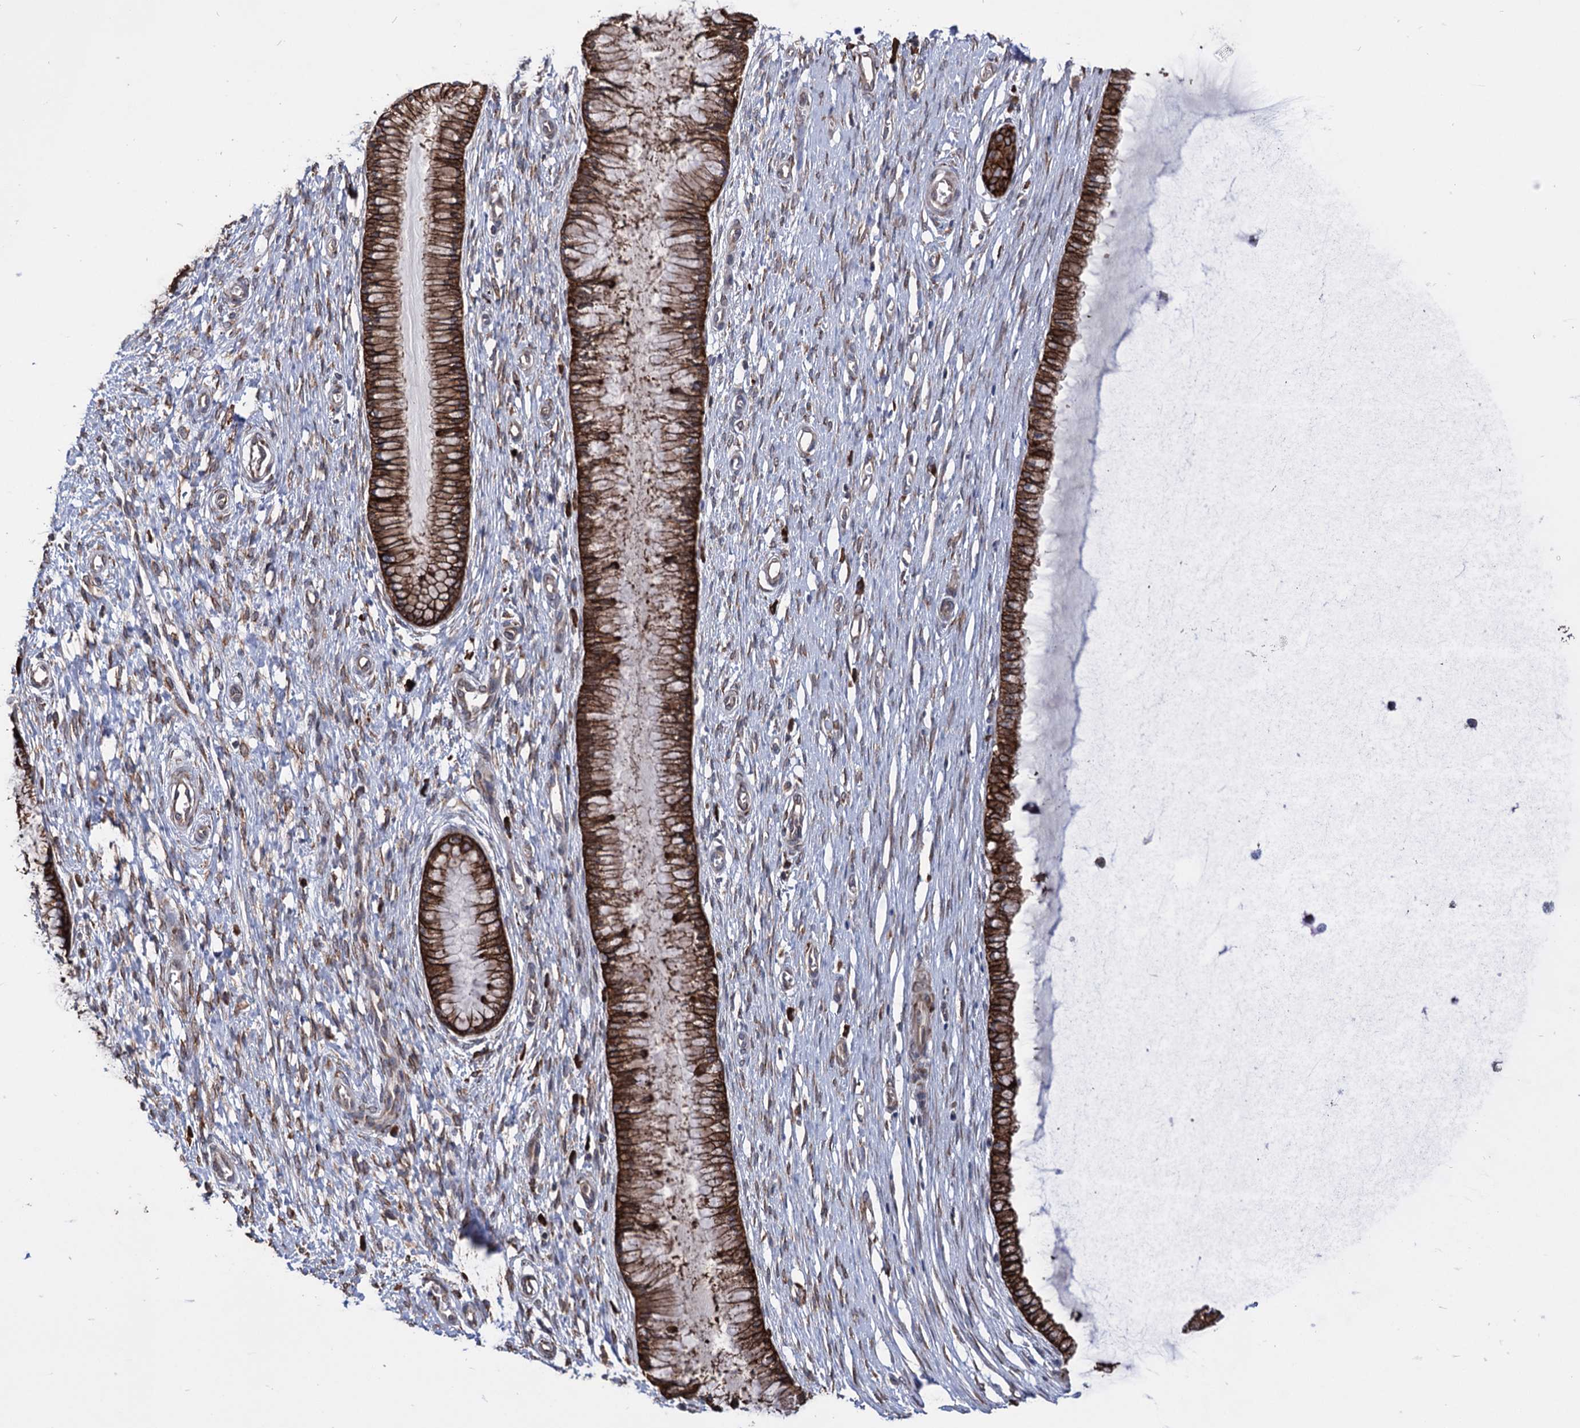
{"staining": {"intensity": "strong", "quantity": ">75%", "location": "cytoplasmic/membranous"}, "tissue": "cervix", "cell_type": "Glandular cells", "image_type": "normal", "snomed": [{"axis": "morphology", "description": "Normal tissue, NOS"}, {"axis": "topography", "description": "Cervix"}], "caption": "About >75% of glandular cells in normal cervix show strong cytoplasmic/membranous protein positivity as visualized by brown immunohistochemical staining.", "gene": "CDAN1", "patient": {"sex": "female", "age": 55}}